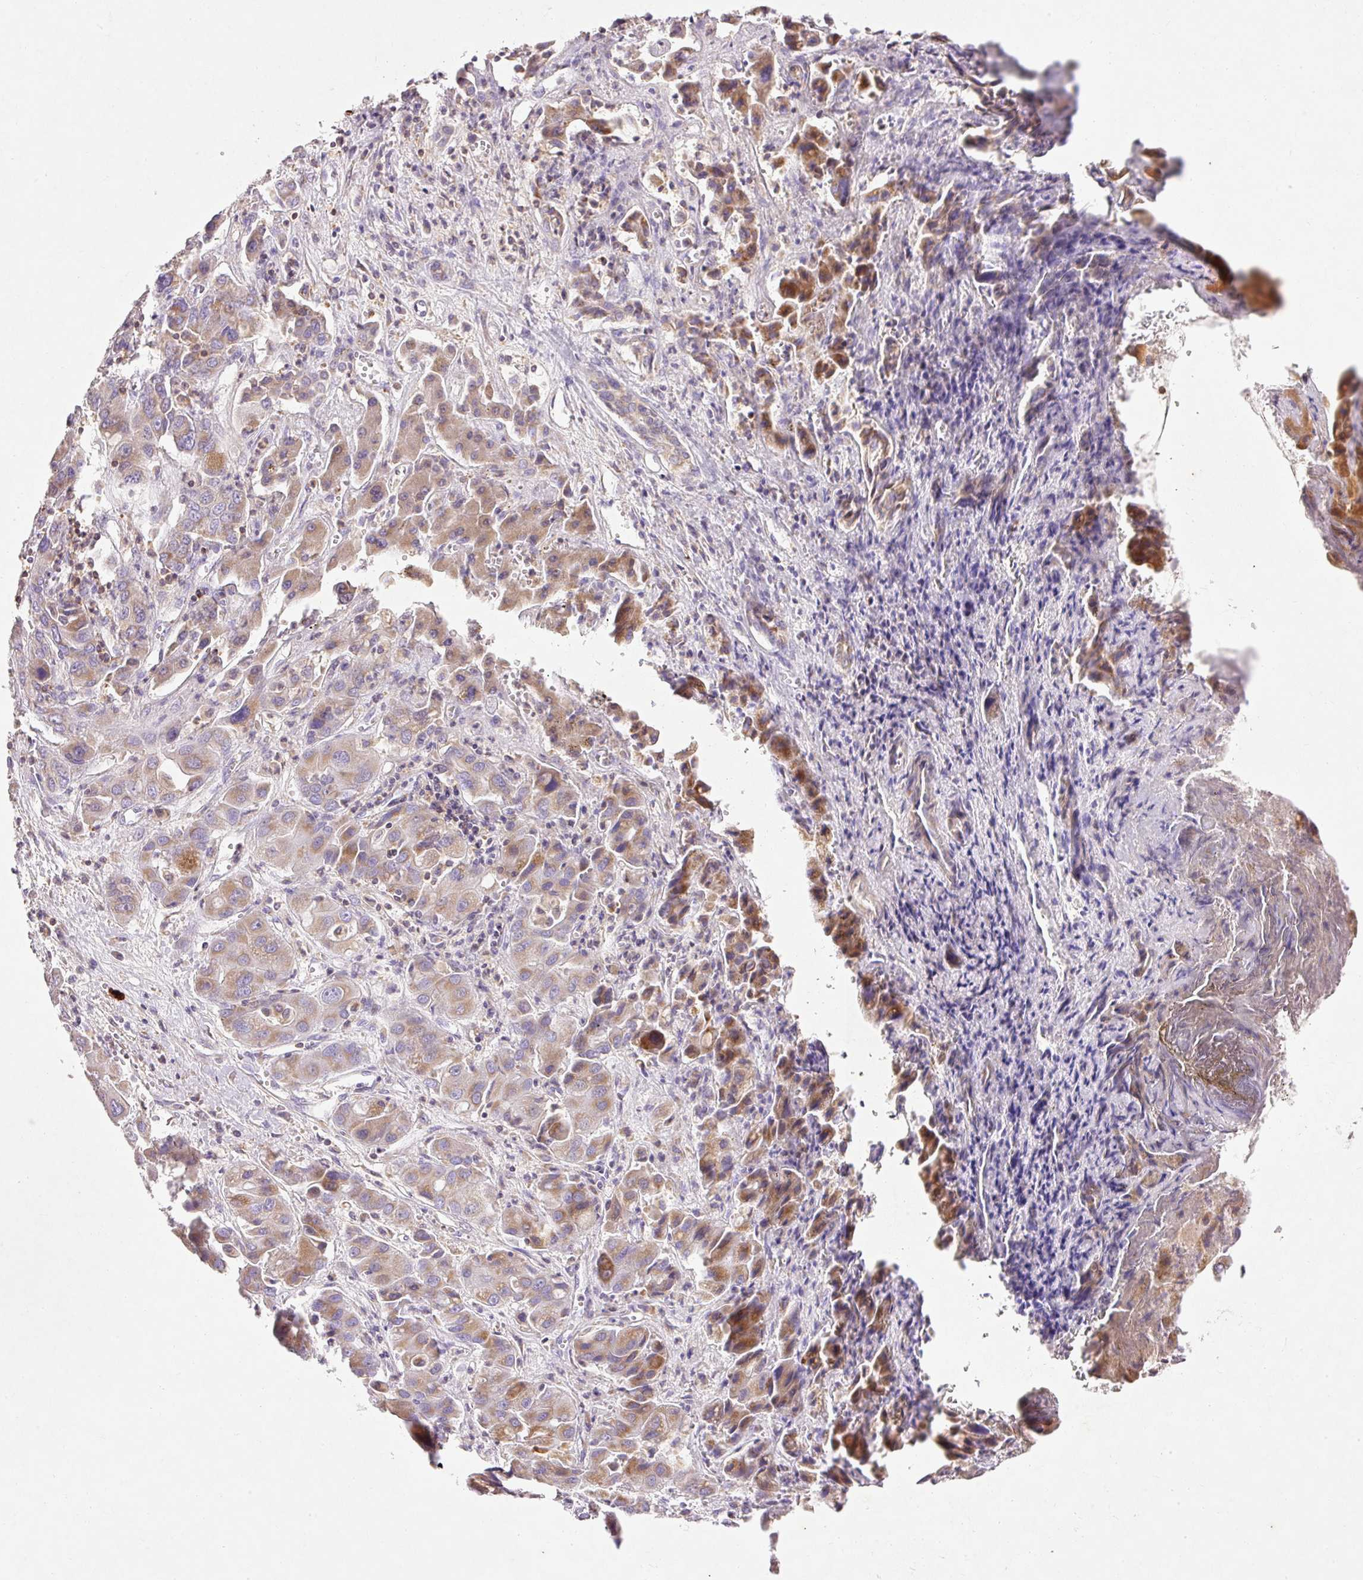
{"staining": {"intensity": "moderate", "quantity": ">75%", "location": "cytoplasmic/membranous"}, "tissue": "liver cancer", "cell_type": "Tumor cells", "image_type": "cancer", "snomed": [{"axis": "morphology", "description": "Cholangiocarcinoma"}, {"axis": "topography", "description": "Liver"}], "caption": "Protein staining of liver cholangiocarcinoma tissue exhibits moderate cytoplasmic/membranous expression in about >75% of tumor cells.", "gene": "IMMT", "patient": {"sex": "male", "age": 67}}